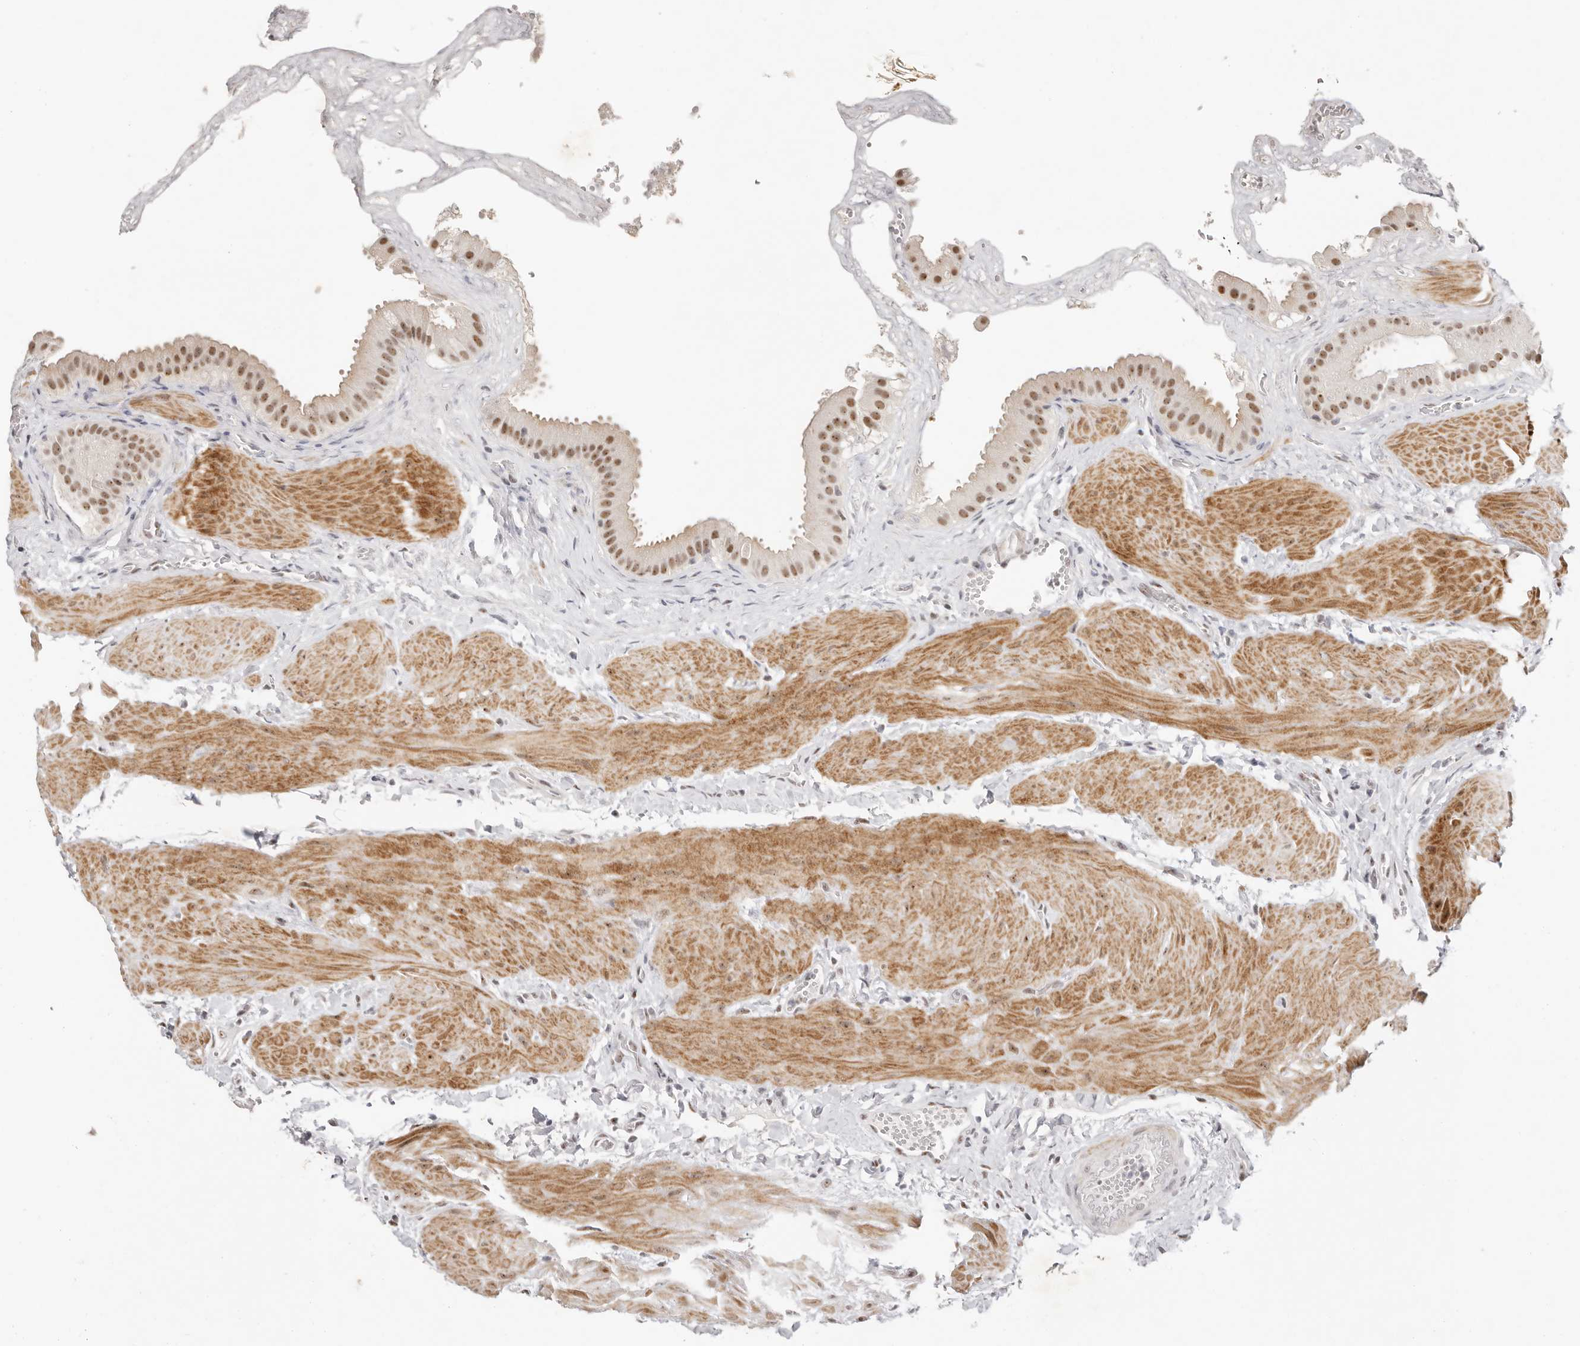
{"staining": {"intensity": "moderate", "quantity": ">75%", "location": "nuclear"}, "tissue": "gallbladder", "cell_type": "Glandular cells", "image_type": "normal", "snomed": [{"axis": "morphology", "description": "Normal tissue, NOS"}, {"axis": "topography", "description": "Gallbladder"}], "caption": "Immunohistochemical staining of unremarkable human gallbladder reveals moderate nuclear protein expression in about >75% of glandular cells. The protein is stained brown, and the nuclei are stained in blue (DAB IHC with brightfield microscopy, high magnification).", "gene": "LARP7", "patient": {"sex": "male", "age": 55}}